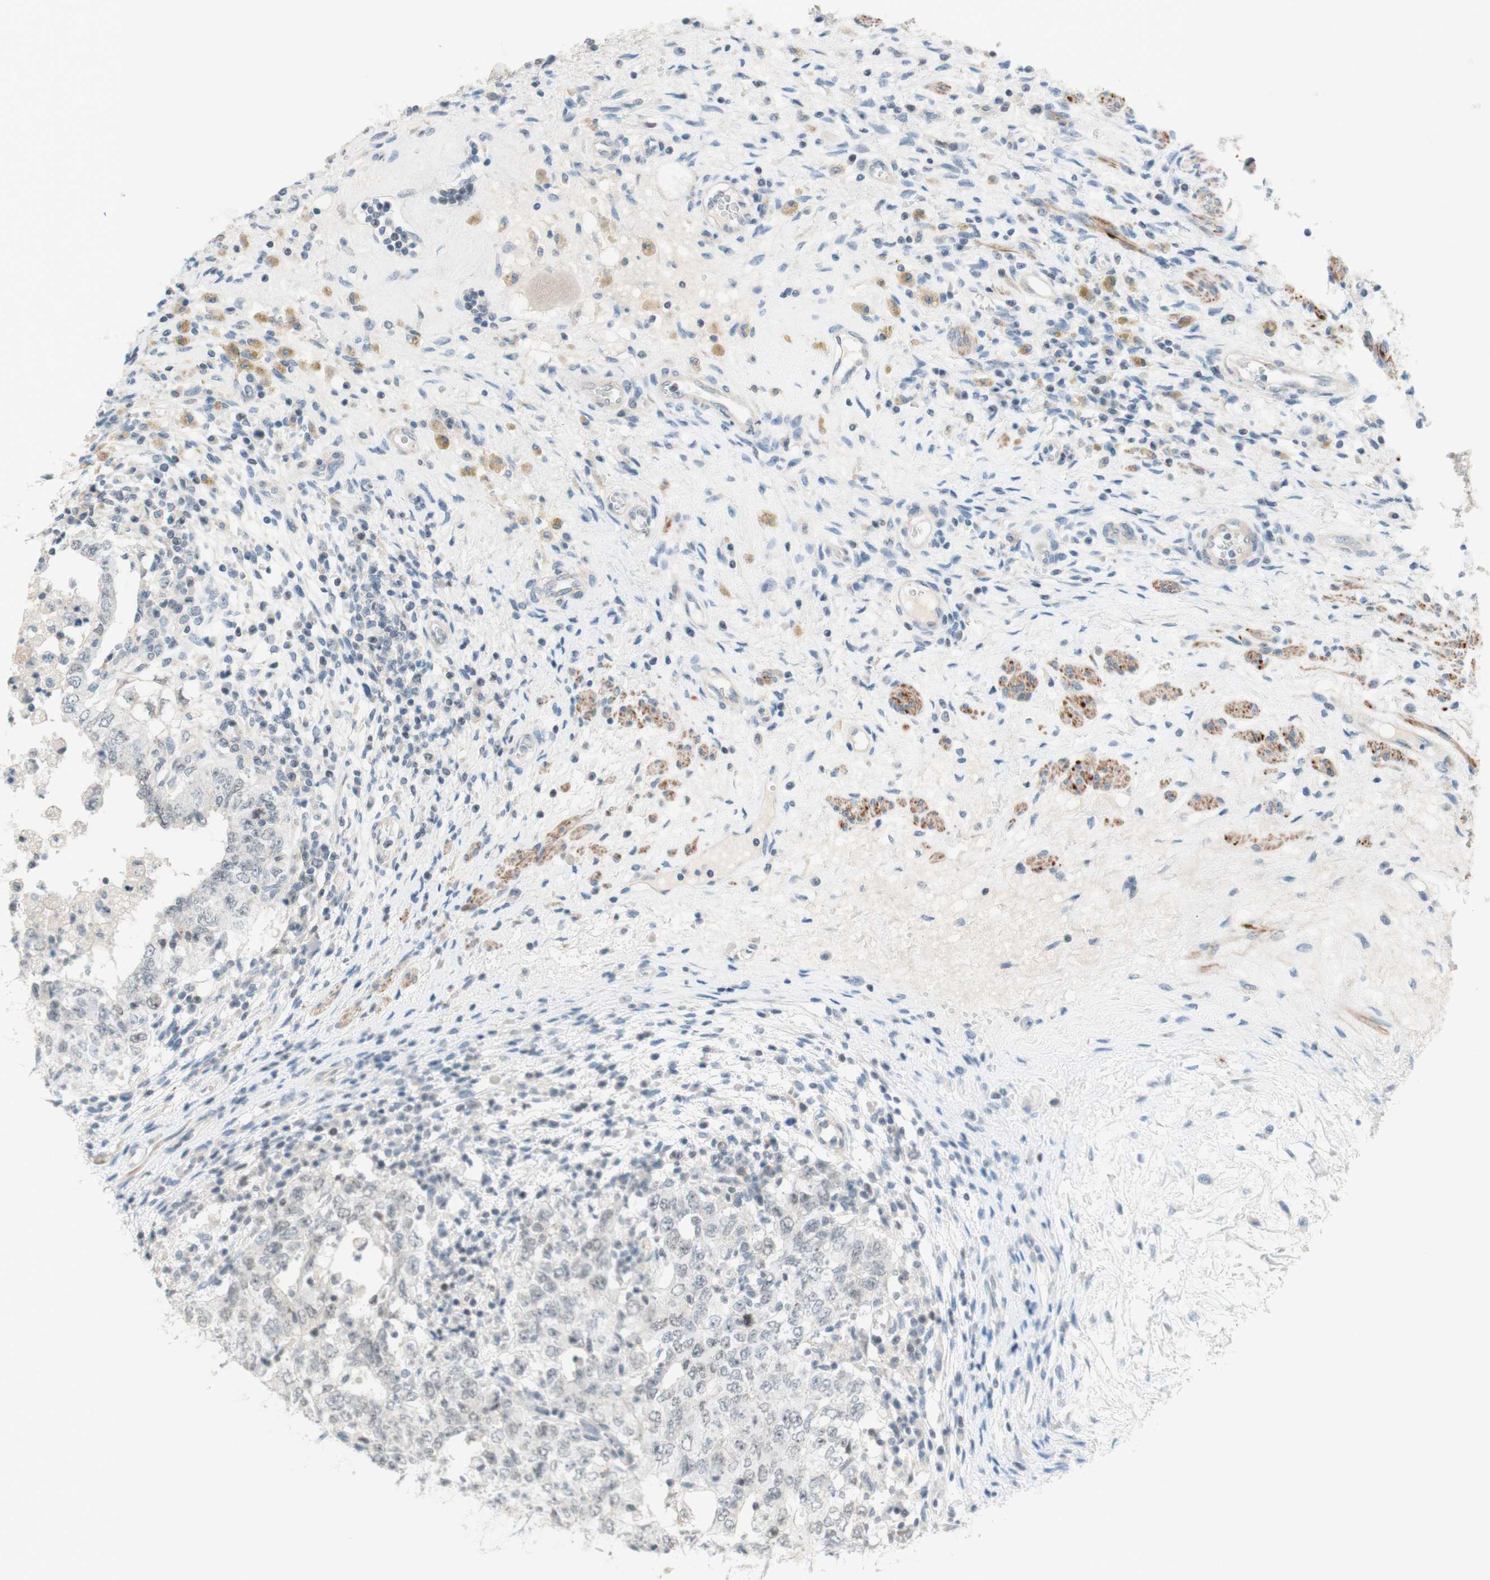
{"staining": {"intensity": "negative", "quantity": "none", "location": "none"}, "tissue": "testis cancer", "cell_type": "Tumor cells", "image_type": "cancer", "snomed": [{"axis": "morphology", "description": "Carcinoma, Embryonal, NOS"}, {"axis": "topography", "description": "Testis"}], "caption": "The immunohistochemistry (IHC) photomicrograph has no significant positivity in tumor cells of embryonal carcinoma (testis) tissue.", "gene": "JPH1", "patient": {"sex": "male", "age": 26}}